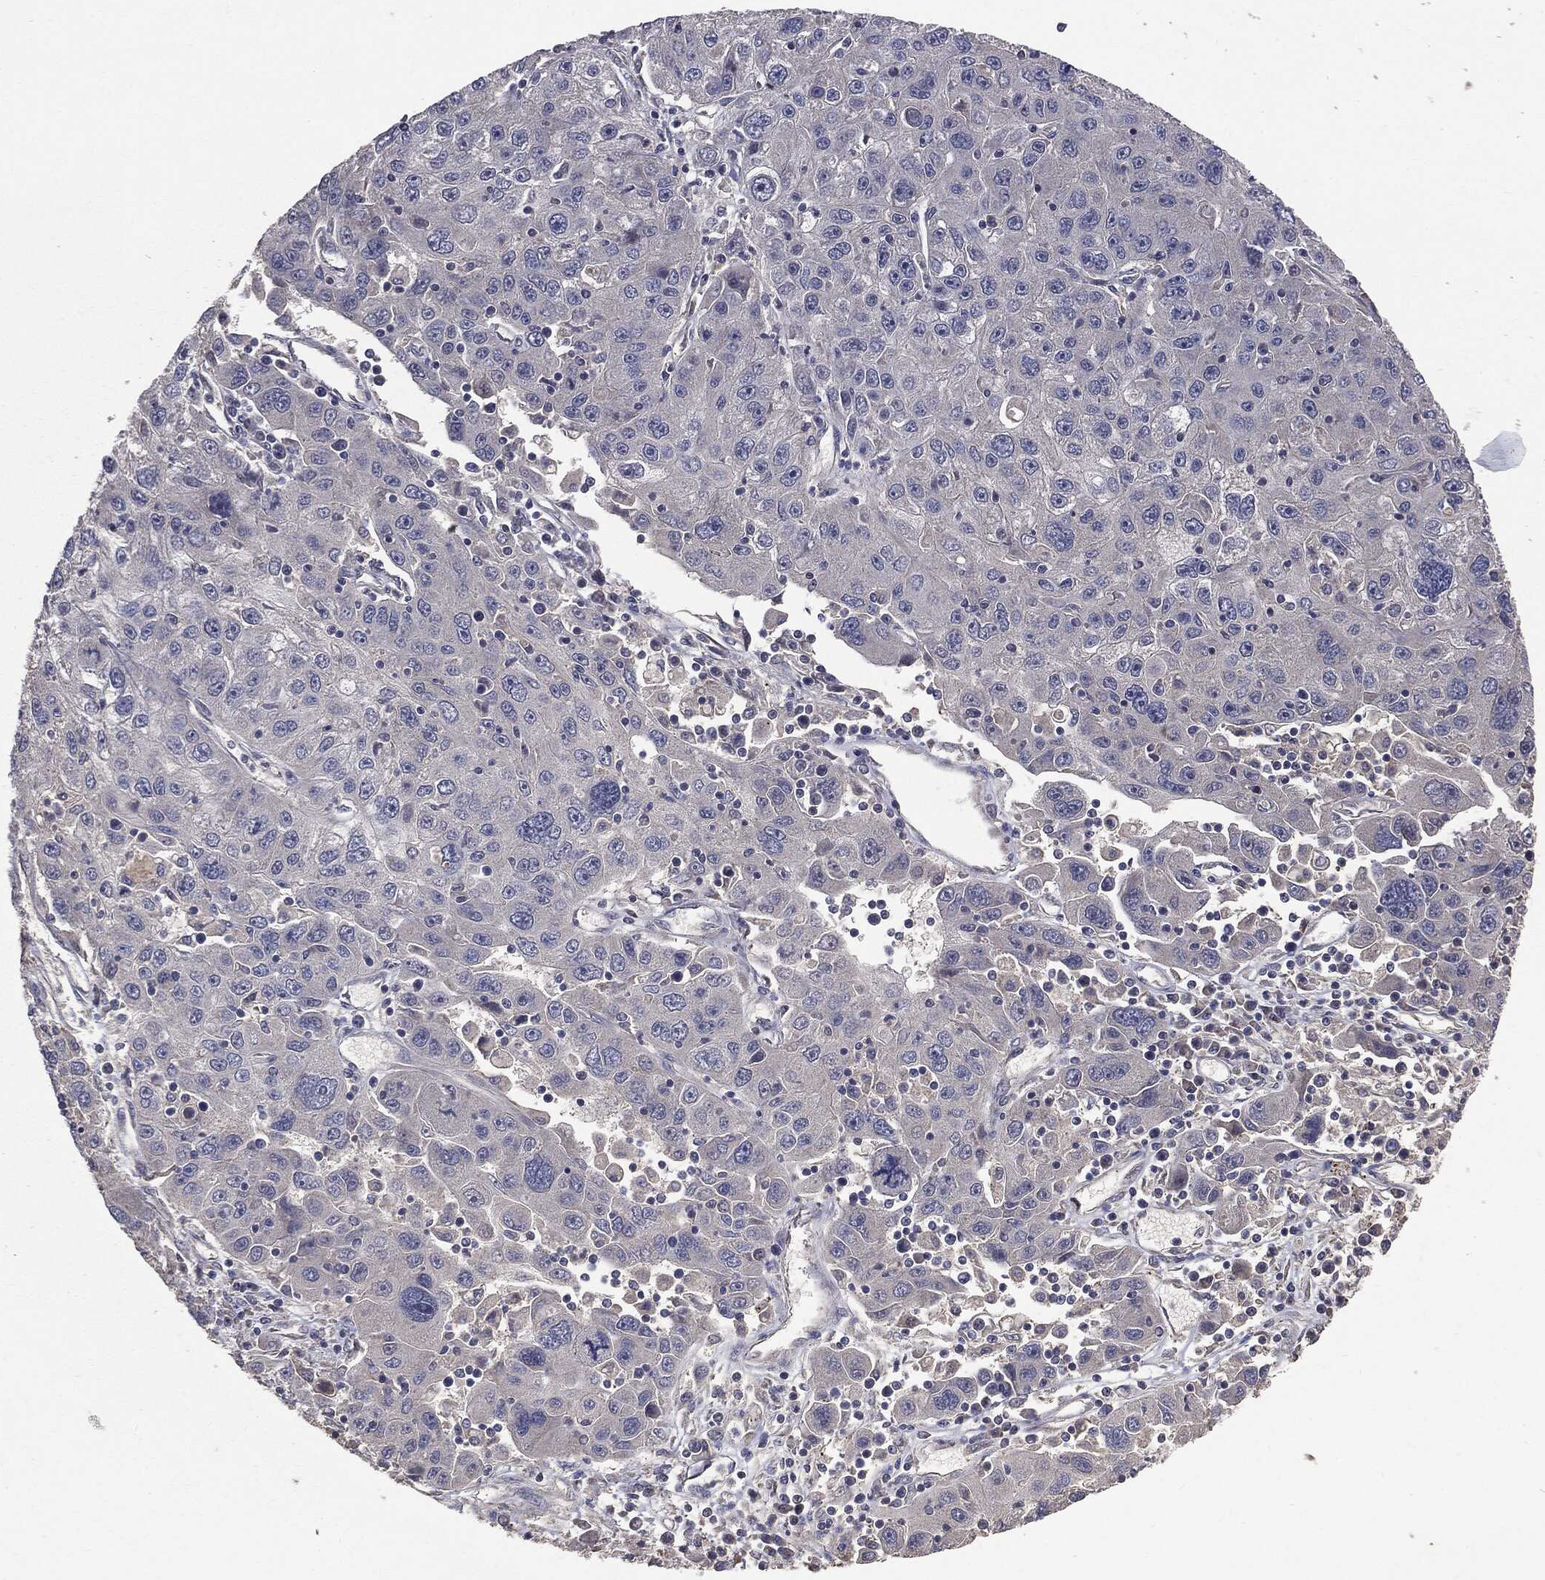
{"staining": {"intensity": "negative", "quantity": "none", "location": "none"}, "tissue": "stomach cancer", "cell_type": "Tumor cells", "image_type": "cancer", "snomed": [{"axis": "morphology", "description": "Adenocarcinoma, NOS"}, {"axis": "topography", "description": "Stomach"}], "caption": "Tumor cells are negative for brown protein staining in adenocarcinoma (stomach). Nuclei are stained in blue.", "gene": "MTOR", "patient": {"sex": "male", "age": 56}}